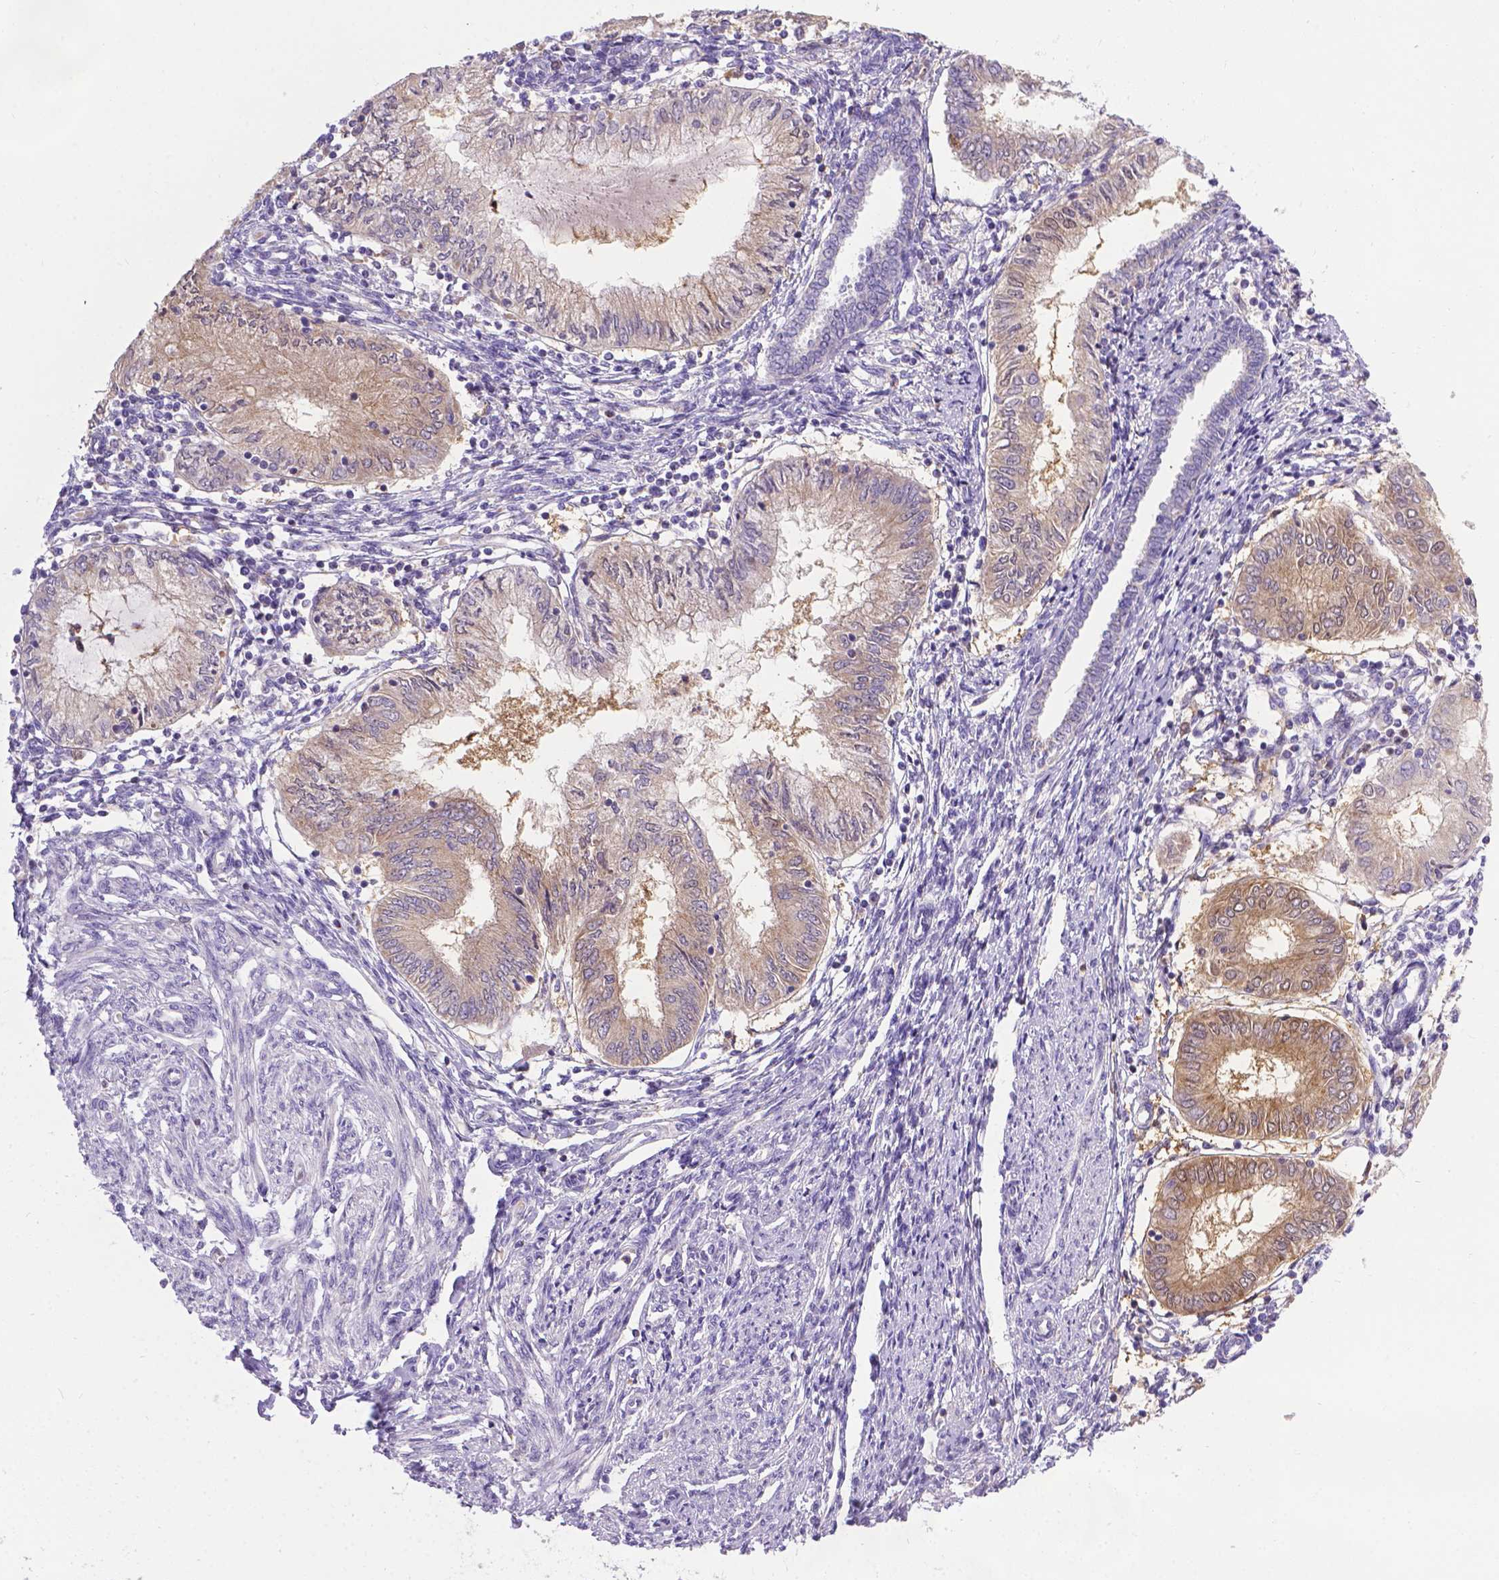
{"staining": {"intensity": "weak", "quantity": "25%-75%", "location": "cytoplasmic/membranous"}, "tissue": "endometrial cancer", "cell_type": "Tumor cells", "image_type": "cancer", "snomed": [{"axis": "morphology", "description": "Adenocarcinoma, NOS"}, {"axis": "topography", "description": "Endometrium"}], "caption": "Endometrial cancer (adenocarcinoma) was stained to show a protein in brown. There is low levels of weak cytoplasmic/membranous expression in approximately 25%-75% of tumor cells.", "gene": "TM4SF18", "patient": {"sex": "female", "age": 68}}